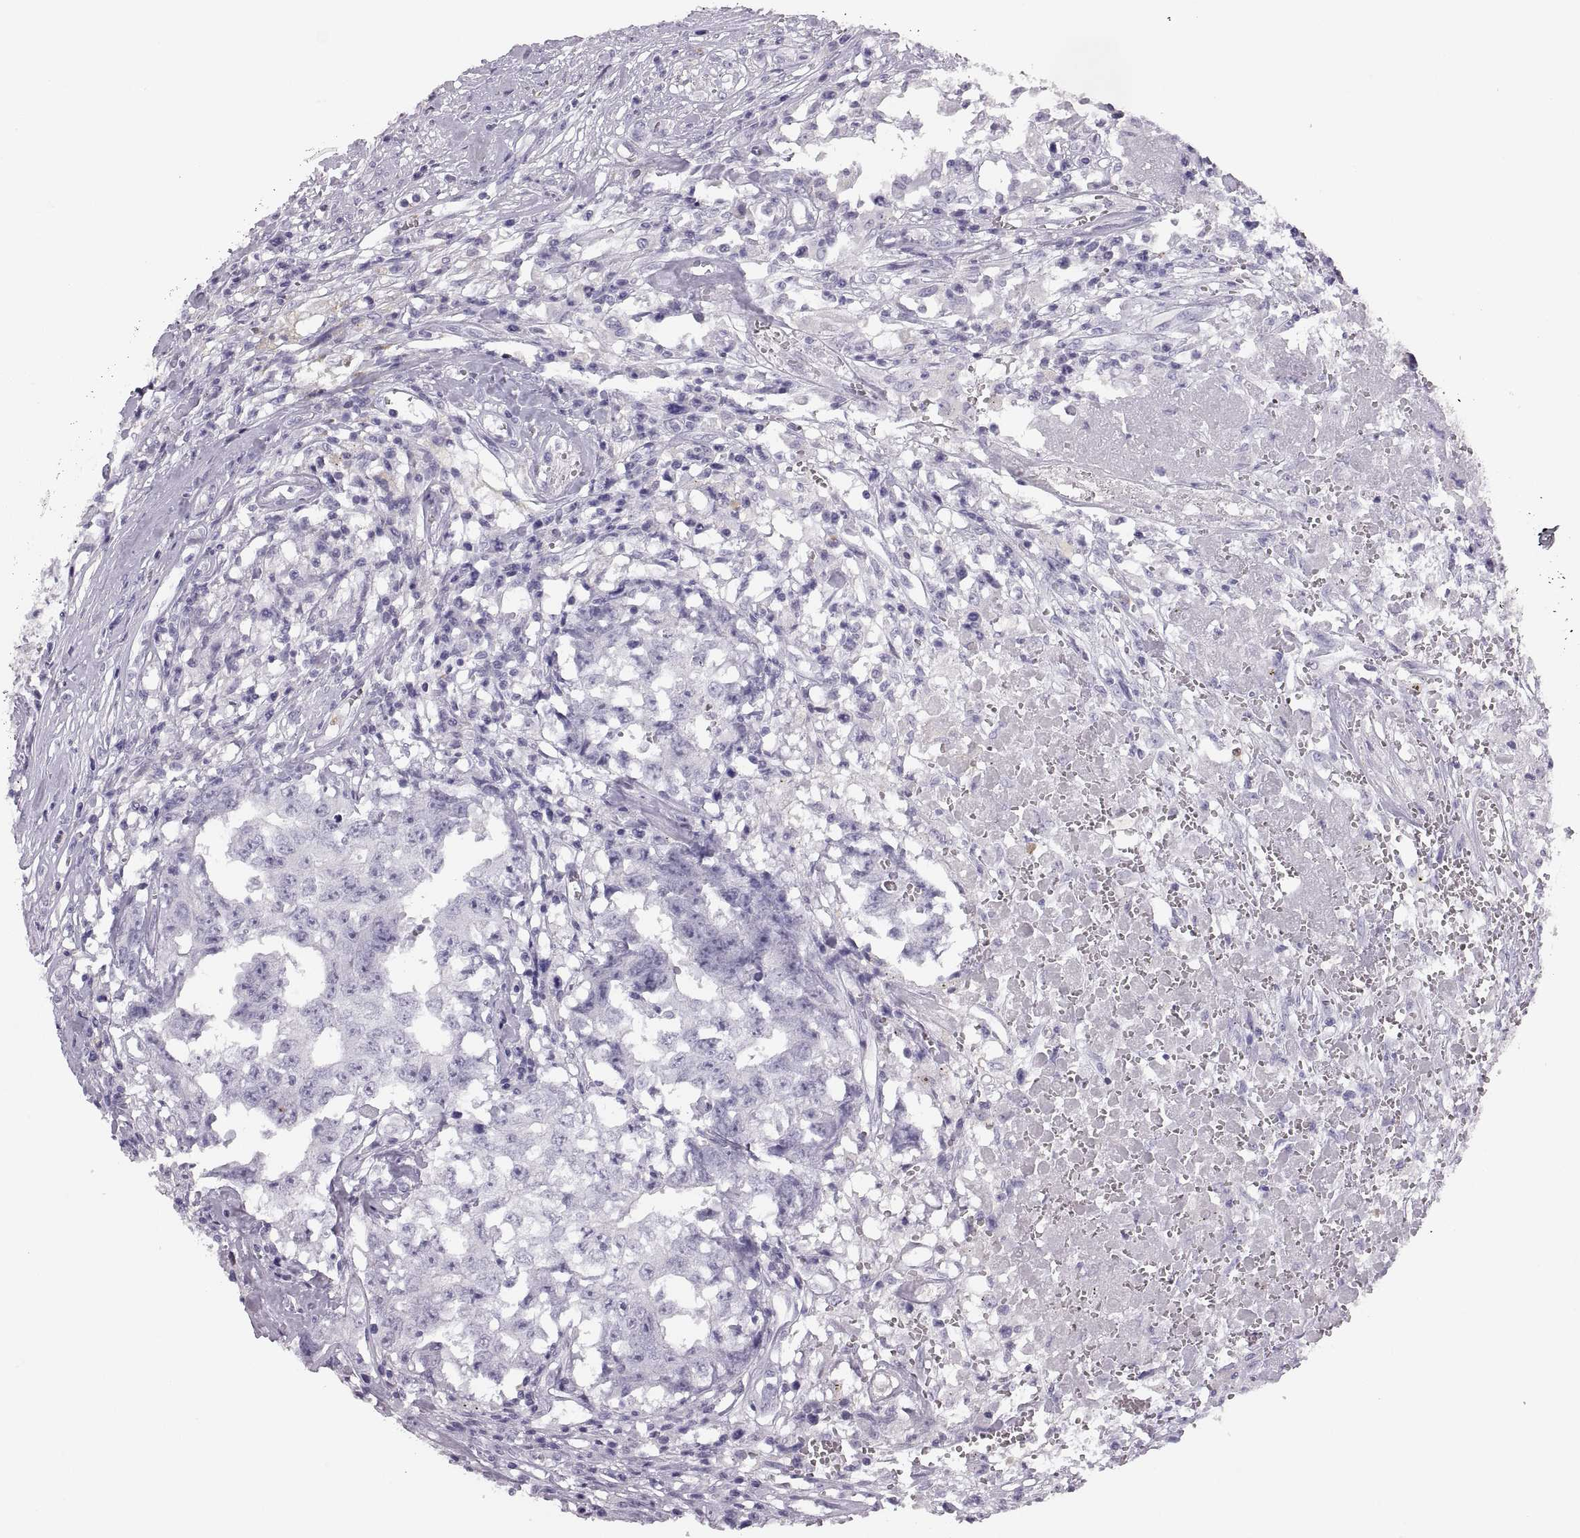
{"staining": {"intensity": "negative", "quantity": "none", "location": "none"}, "tissue": "testis cancer", "cell_type": "Tumor cells", "image_type": "cancer", "snomed": [{"axis": "morphology", "description": "Carcinoma, Embryonal, NOS"}, {"axis": "topography", "description": "Testis"}], "caption": "This is an IHC histopathology image of testis cancer (embryonal carcinoma). There is no staining in tumor cells.", "gene": "MILR1", "patient": {"sex": "male", "age": 36}}